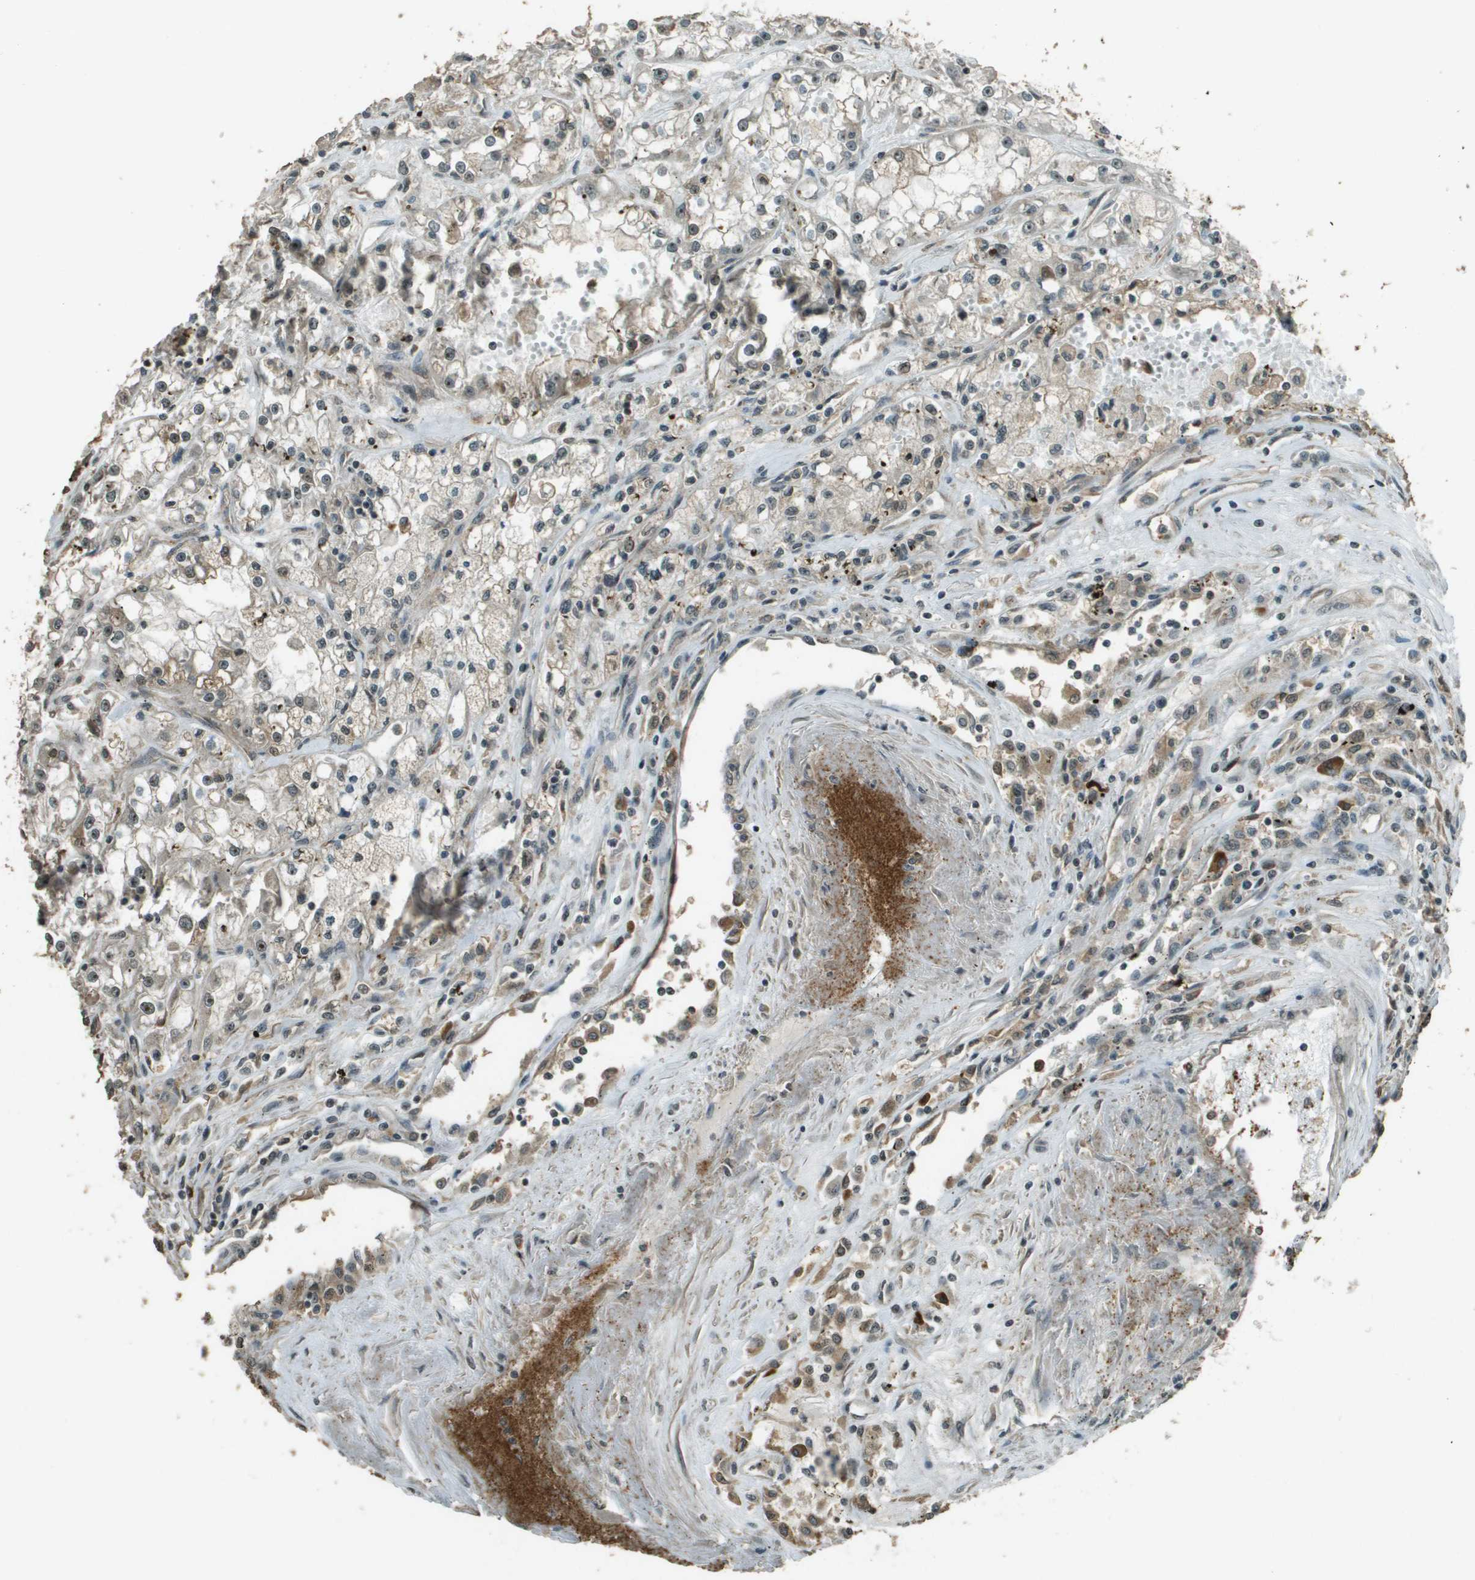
{"staining": {"intensity": "weak", "quantity": "25%-75%", "location": "cytoplasmic/membranous"}, "tissue": "renal cancer", "cell_type": "Tumor cells", "image_type": "cancer", "snomed": [{"axis": "morphology", "description": "Adenocarcinoma, NOS"}, {"axis": "topography", "description": "Kidney"}], "caption": "Renal cancer stained with a brown dye demonstrates weak cytoplasmic/membranous positive expression in about 25%-75% of tumor cells.", "gene": "SDC3", "patient": {"sex": "female", "age": 52}}